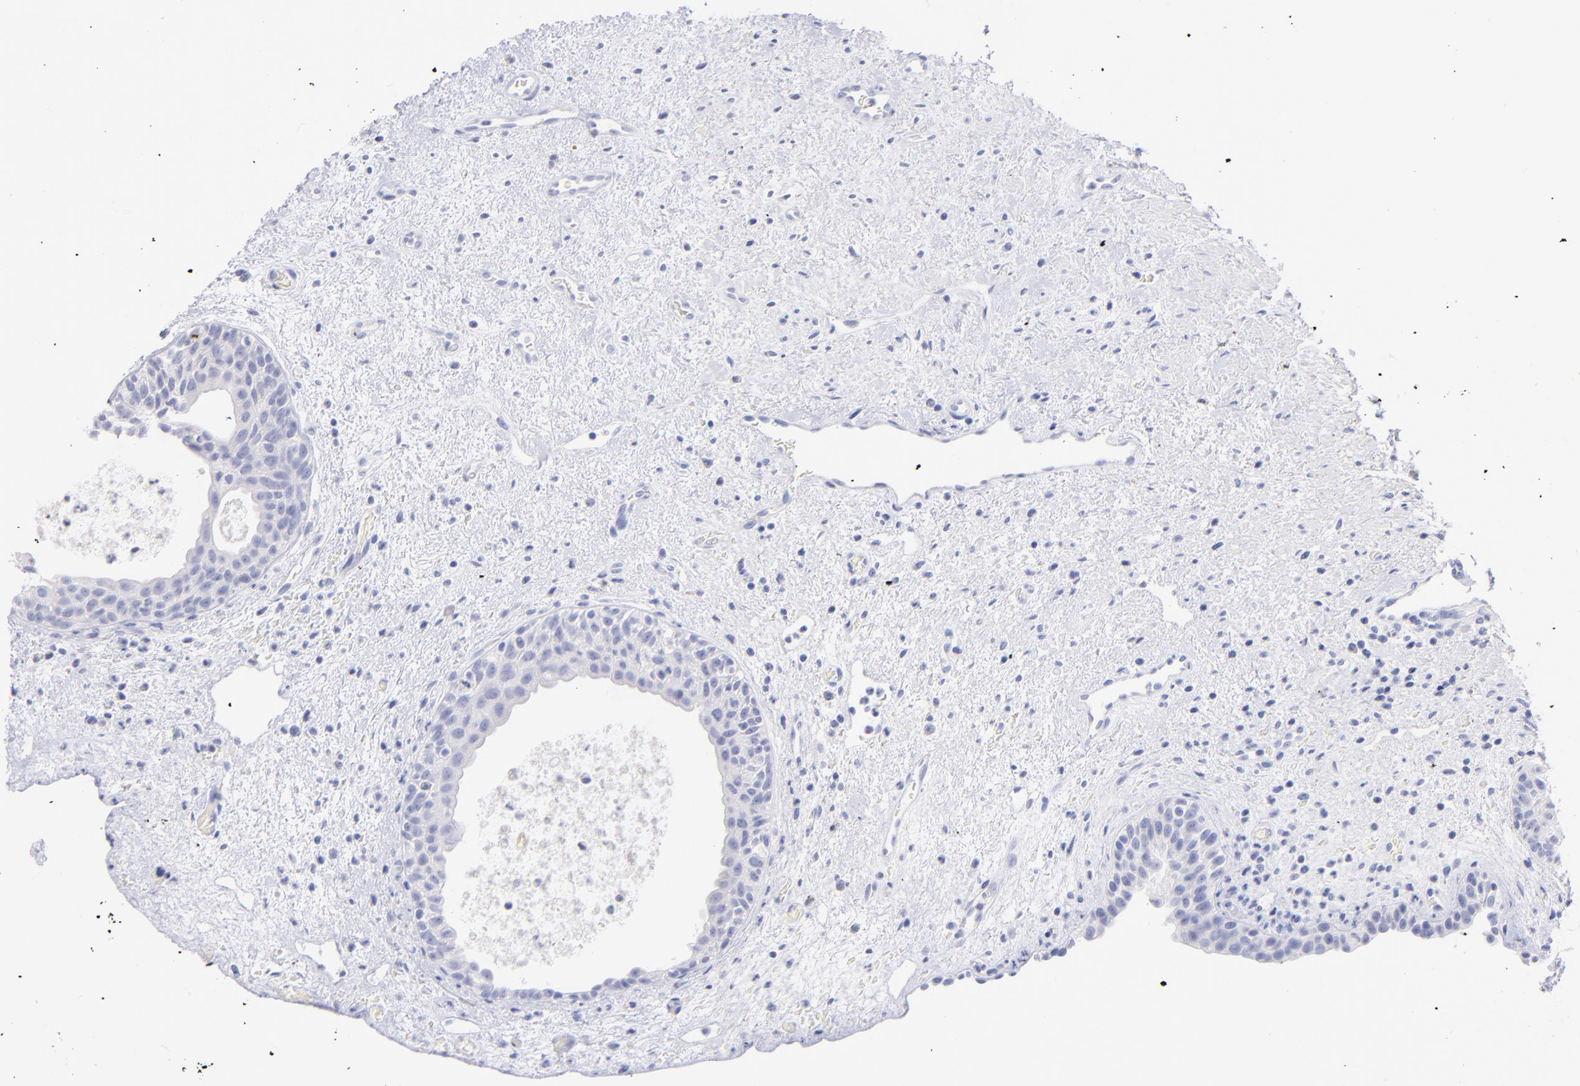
{"staining": {"intensity": "negative", "quantity": "none", "location": "none"}, "tissue": "urinary bladder", "cell_type": "Urothelial cells", "image_type": "normal", "snomed": [{"axis": "morphology", "description": "Normal tissue, NOS"}, {"axis": "topography", "description": "Urinary bladder"}], "caption": "Urothelial cells show no significant protein positivity in benign urinary bladder. Nuclei are stained in blue.", "gene": "SCGN", "patient": {"sex": "male", "age": 48}}